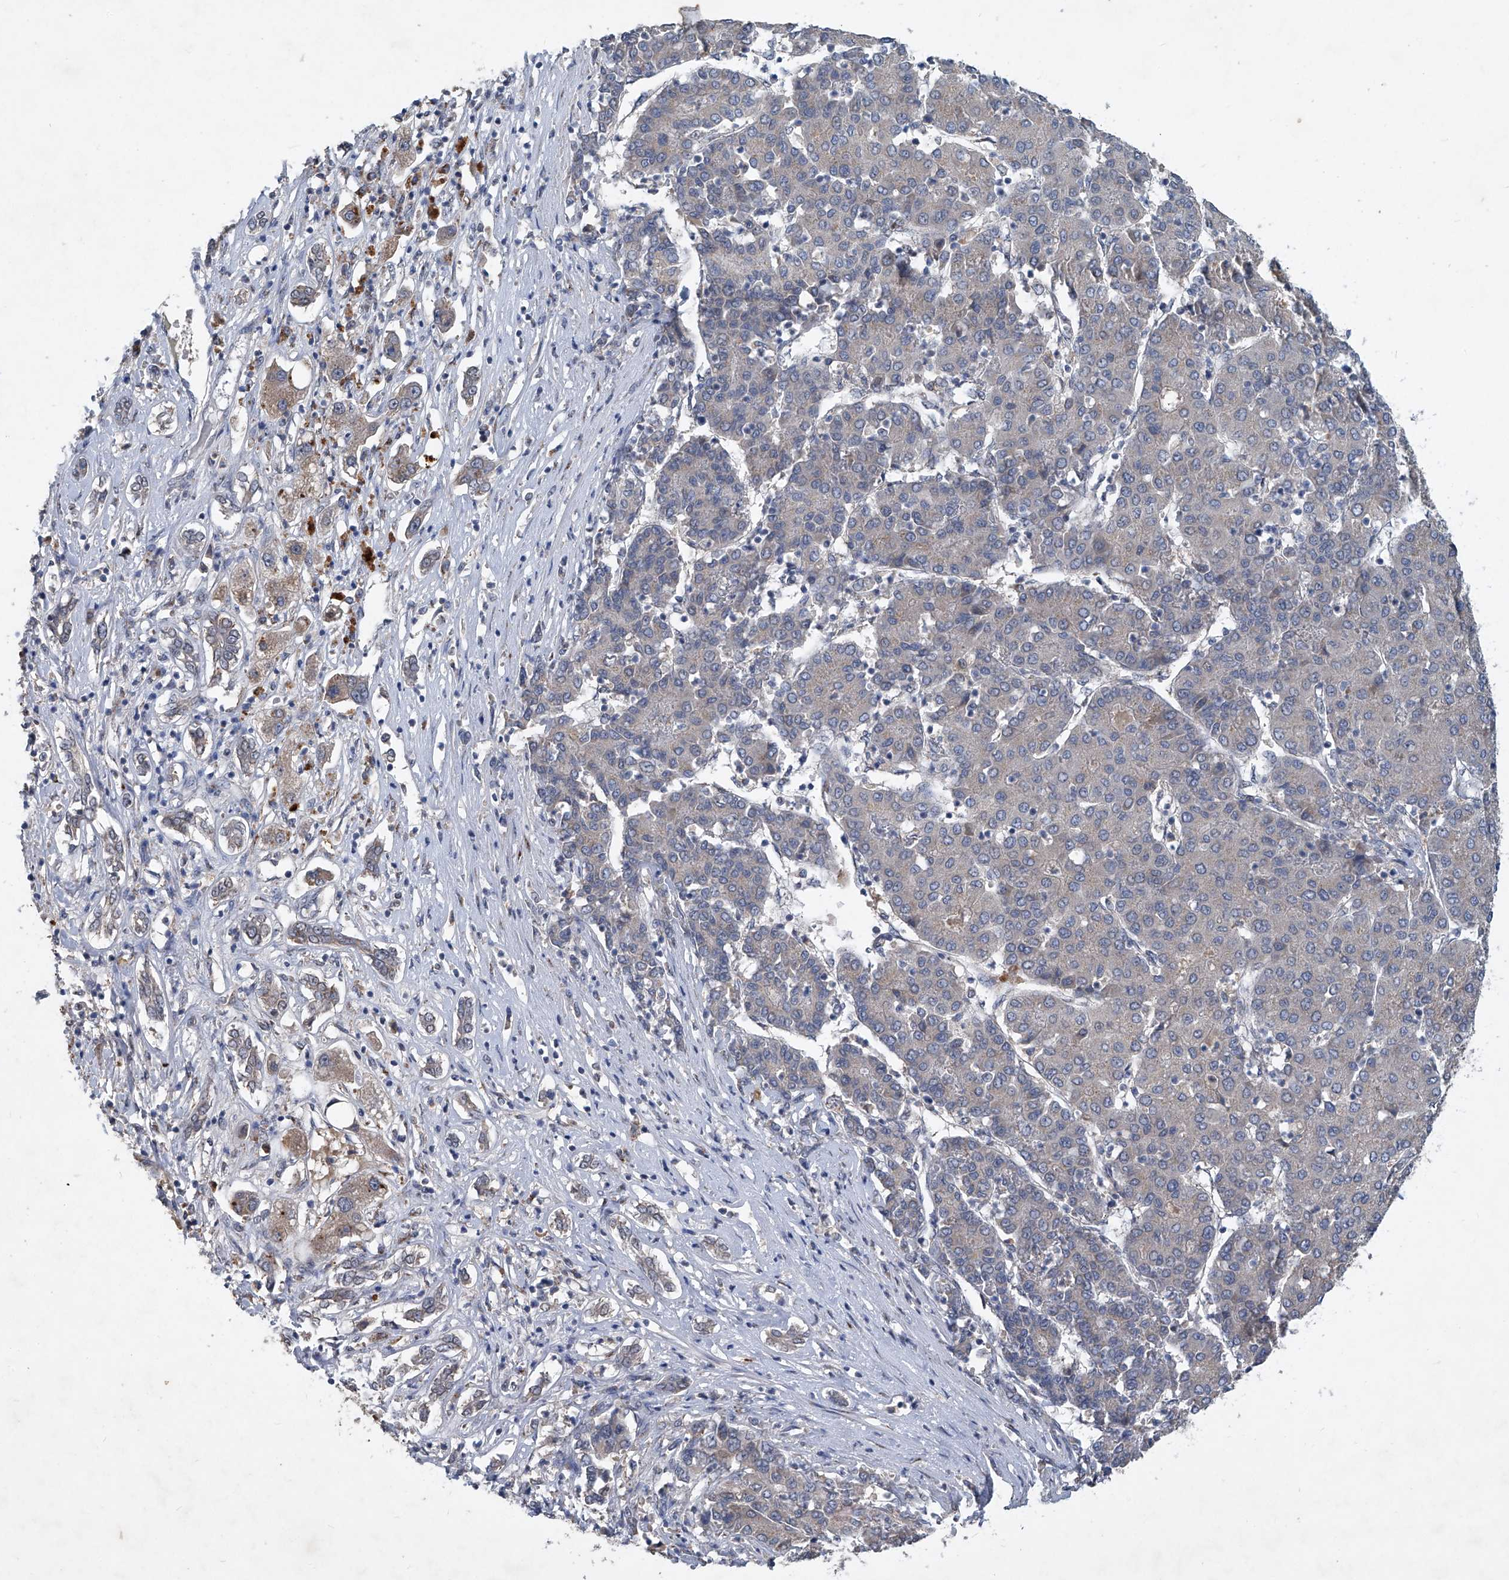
{"staining": {"intensity": "weak", "quantity": "25%-75%", "location": "cytoplasmic/membranous"}, "tissue": "liver cancer", "cell_type": "Tumor cells", "image_type": "cancer", "snomed": [{"axis": "morphology", "description": "Carcinoma, Hepatocellular, NOS"}, {"axis": "topography", "description": "Liver"}], "caption": "The photomicrograph shows a brown stain indicating the presence of a protein in the cytoplasmic/membranous of tumor cells in liver cancer. The staining was performed using DAB (3,3'-diaminobenzidine) to visualize the protein expression in brown, while the nuclei were stained in blue with hematoxylin (Magnification: 20x).", "gene": "PCSK5", "patient": {"sex": "male", "age": 65}}